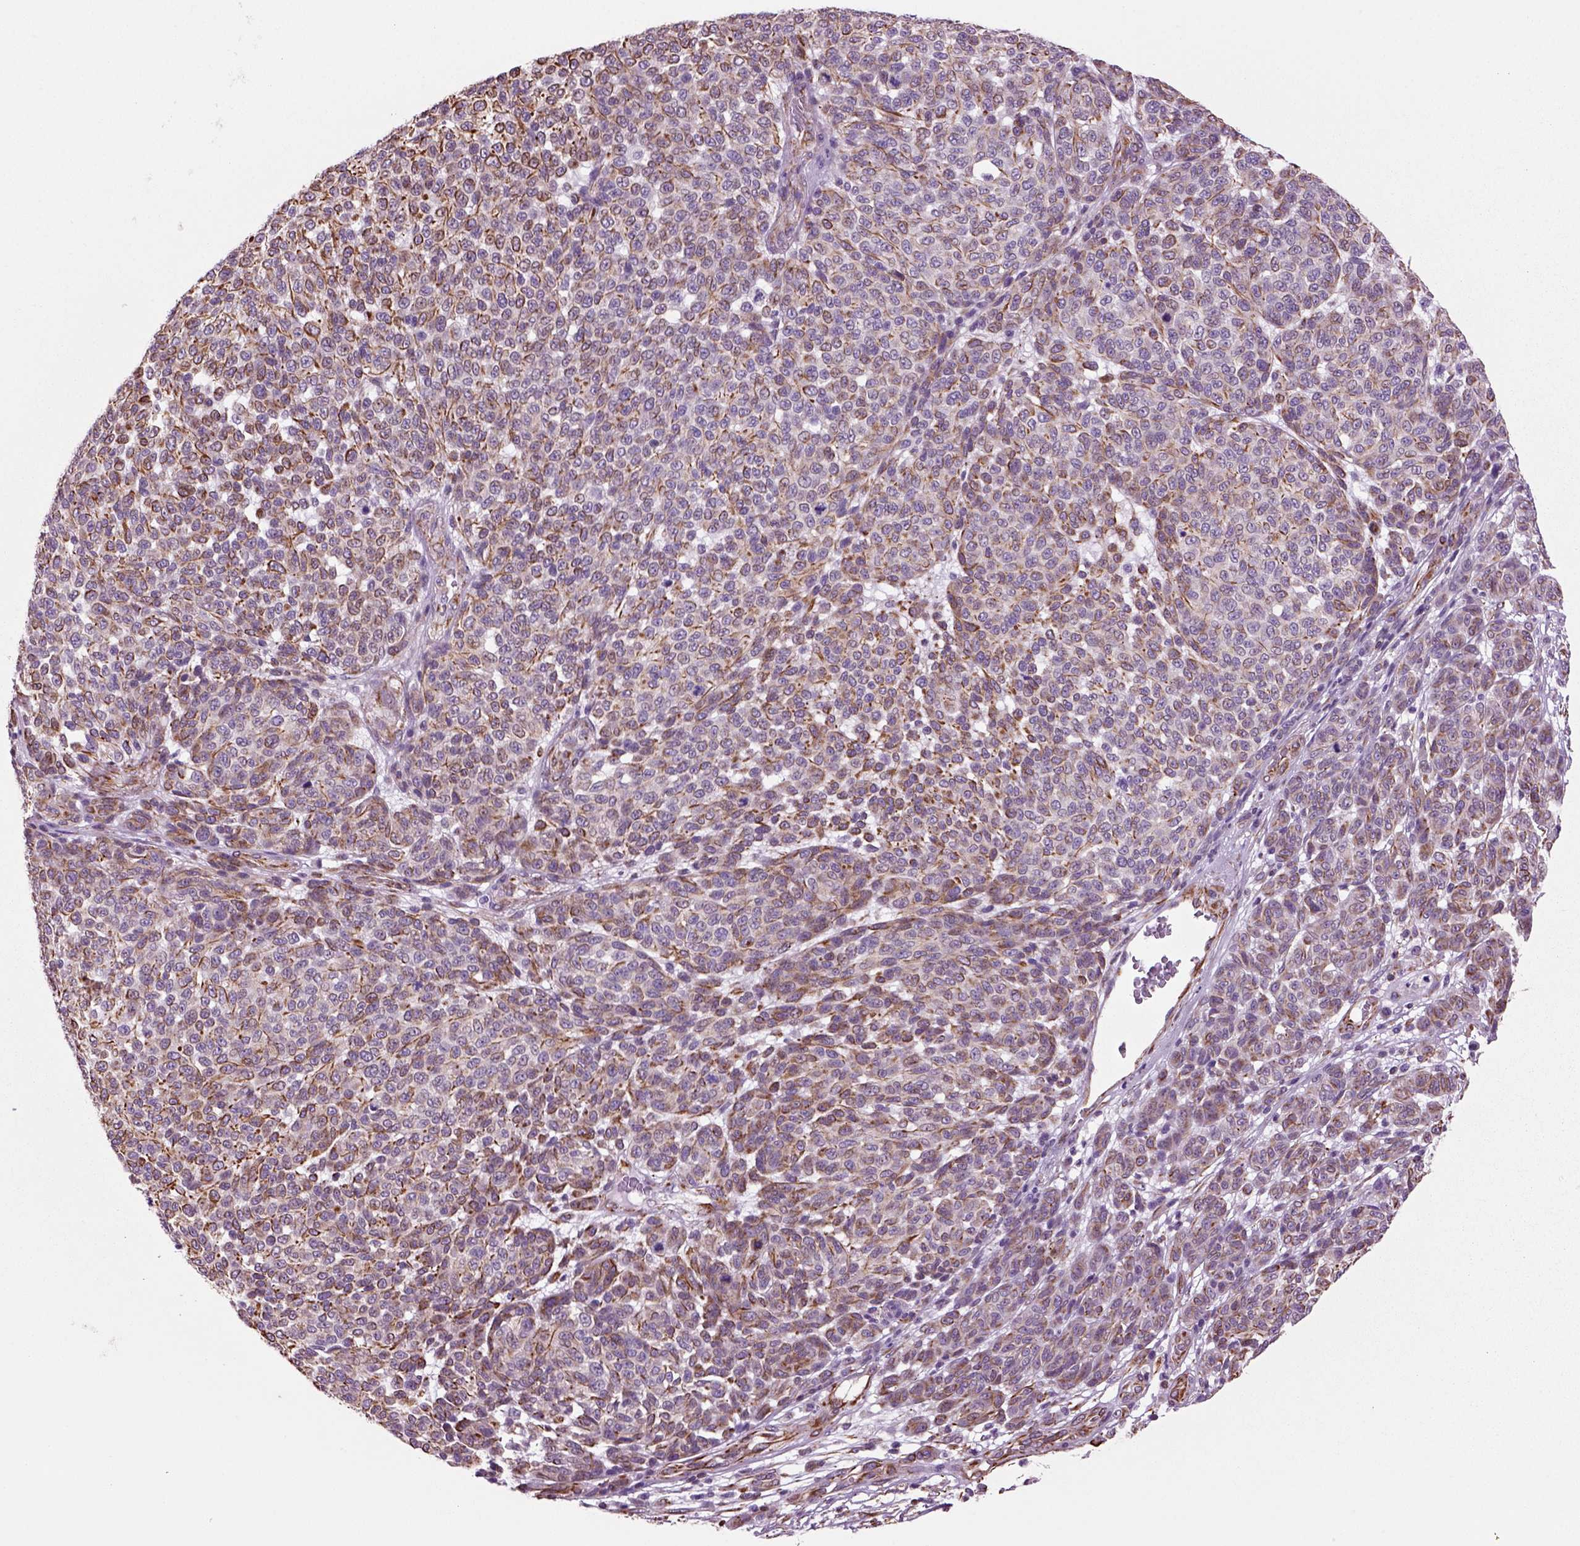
{"staining": {"intensity": "strong", "quantity": "25%-75%", "location": "cytoplasmic/membranous"}, "tissue": "melanoma", "cell_type": "Tumor cells", "image_type": "cancer", "snomed": [{"axis": "morphology", "description": "Malignant melanoma, NOS"}, {"axis": "topography", "description": "Skin"}], "caption": "Strong cytoplasmic/membranous staining is present in about 25%-75% of tumor cells in malignant melanoma. Immunohistochemistry (ihc) stains the protein in brown and the nuclei are stained blue.", "gene": "ACER3", "patient": {"sex": "male", "age": 59}}